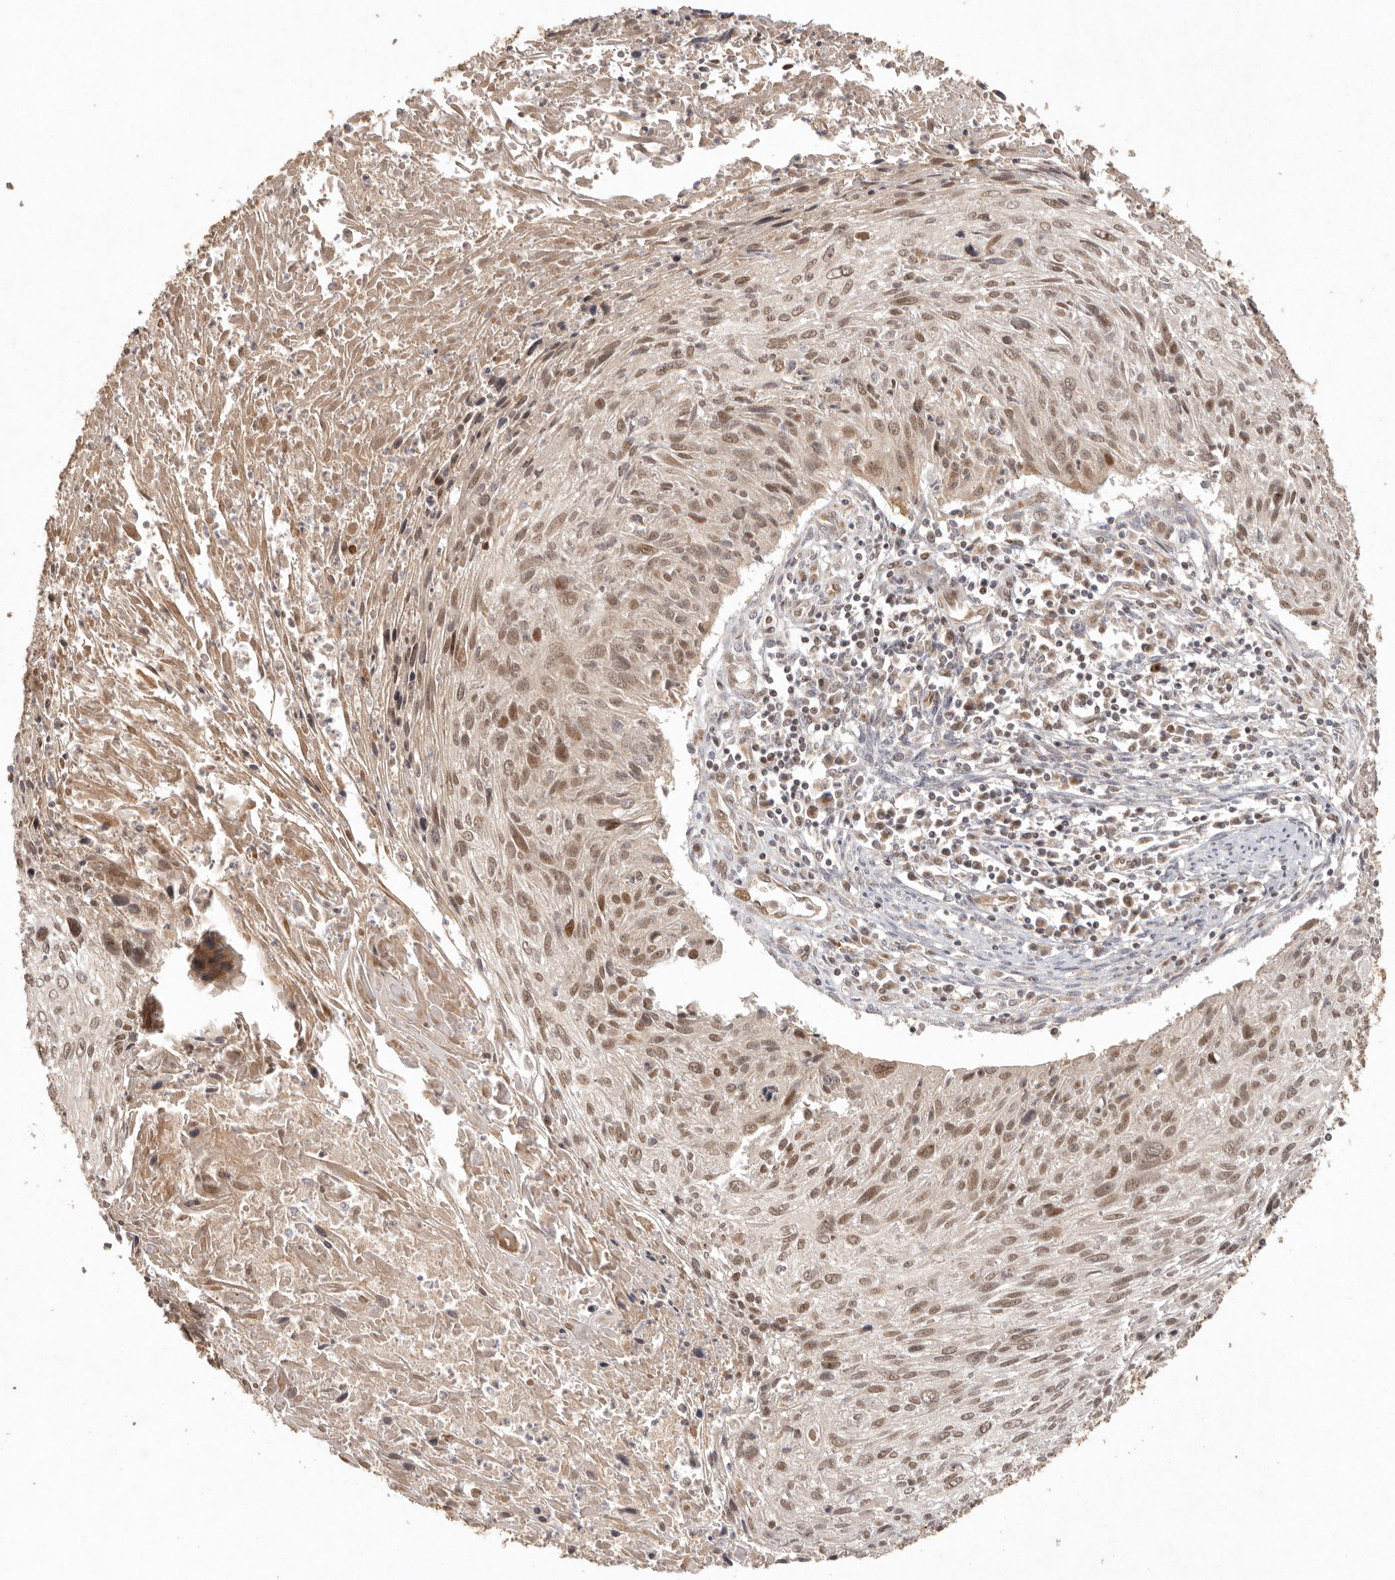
{"staining": {"intensity": "moderate", "quantity": ">75%", "location": "nuclear"}, "tissue": "cervical cancer", "cell_type": "Tumor cells", "image_type": "cancer", "snomed": [{"axis": "morphology", "description": "Squamous cell carcinoma, NOS"}, {"axis": "topography", "description": "Cervix"}], "caption": "A histopathology image of squamous cell carcinoma (cervical) stained for a protein reveals moderate nuclear brown staining in tumor cells.", "gene": "LRRC75A", "patient": {"sex": "female", "age": 51}}